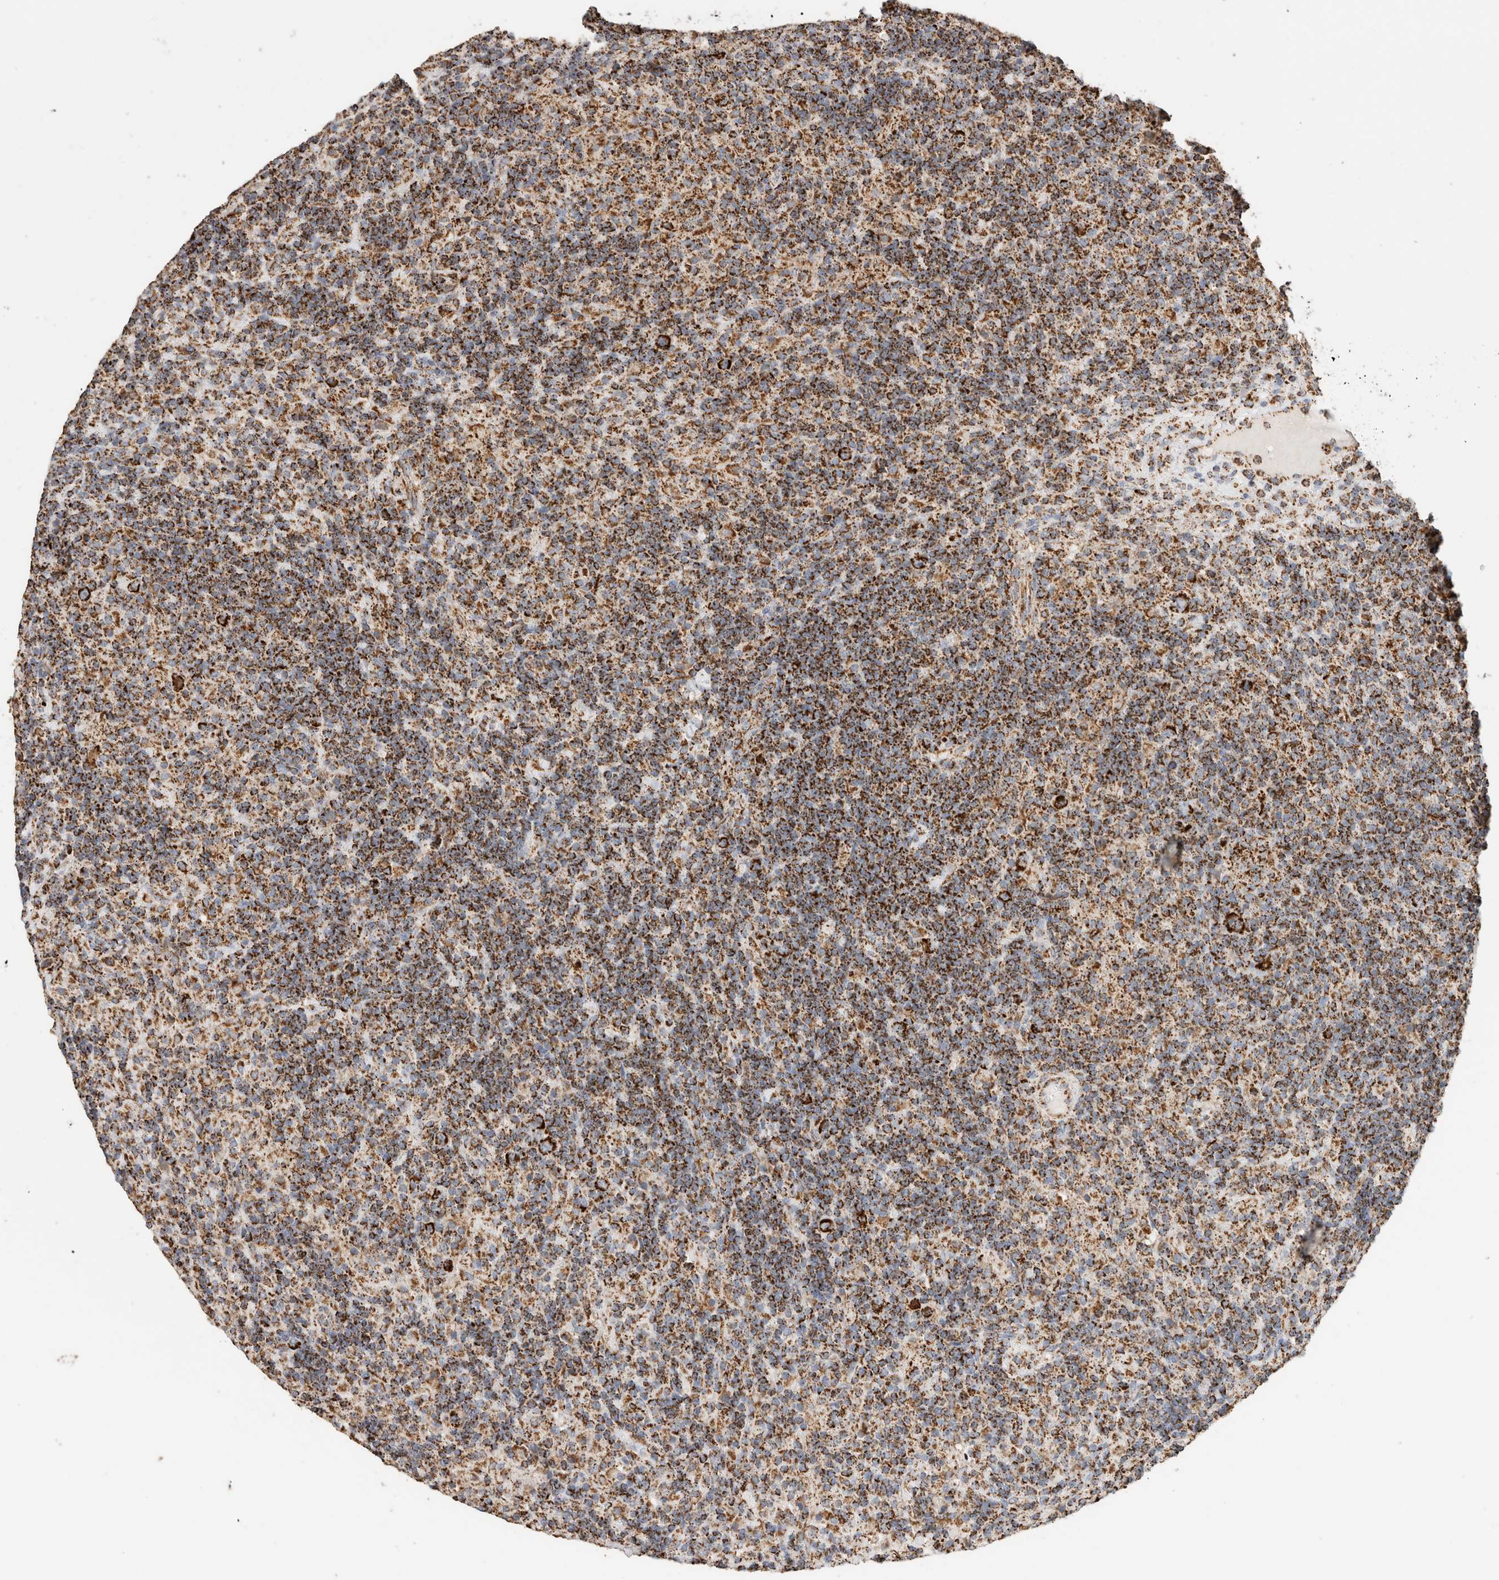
{"staining": {"intensity": "strong", "quantity": ">75%", "location": "cytoplasmic/membranous"}, "tissue": "lymphoma", "cell_type": "Tumor cells", "image_type": "cancer", "snomed": [{"axis": "morphology", "description": "Hodgkin's disease, NOS"}, {"axis": "topography", "description": "Lymph node"}], "caption": "Hodgkin's disease was stained to show a protein in brown. There is high levels of strong cytoplasmic/membranous staining in approximately >75% of tumor cells.", "gene": "C1QBP", "patient": {"sex": "male", "age": 70}}